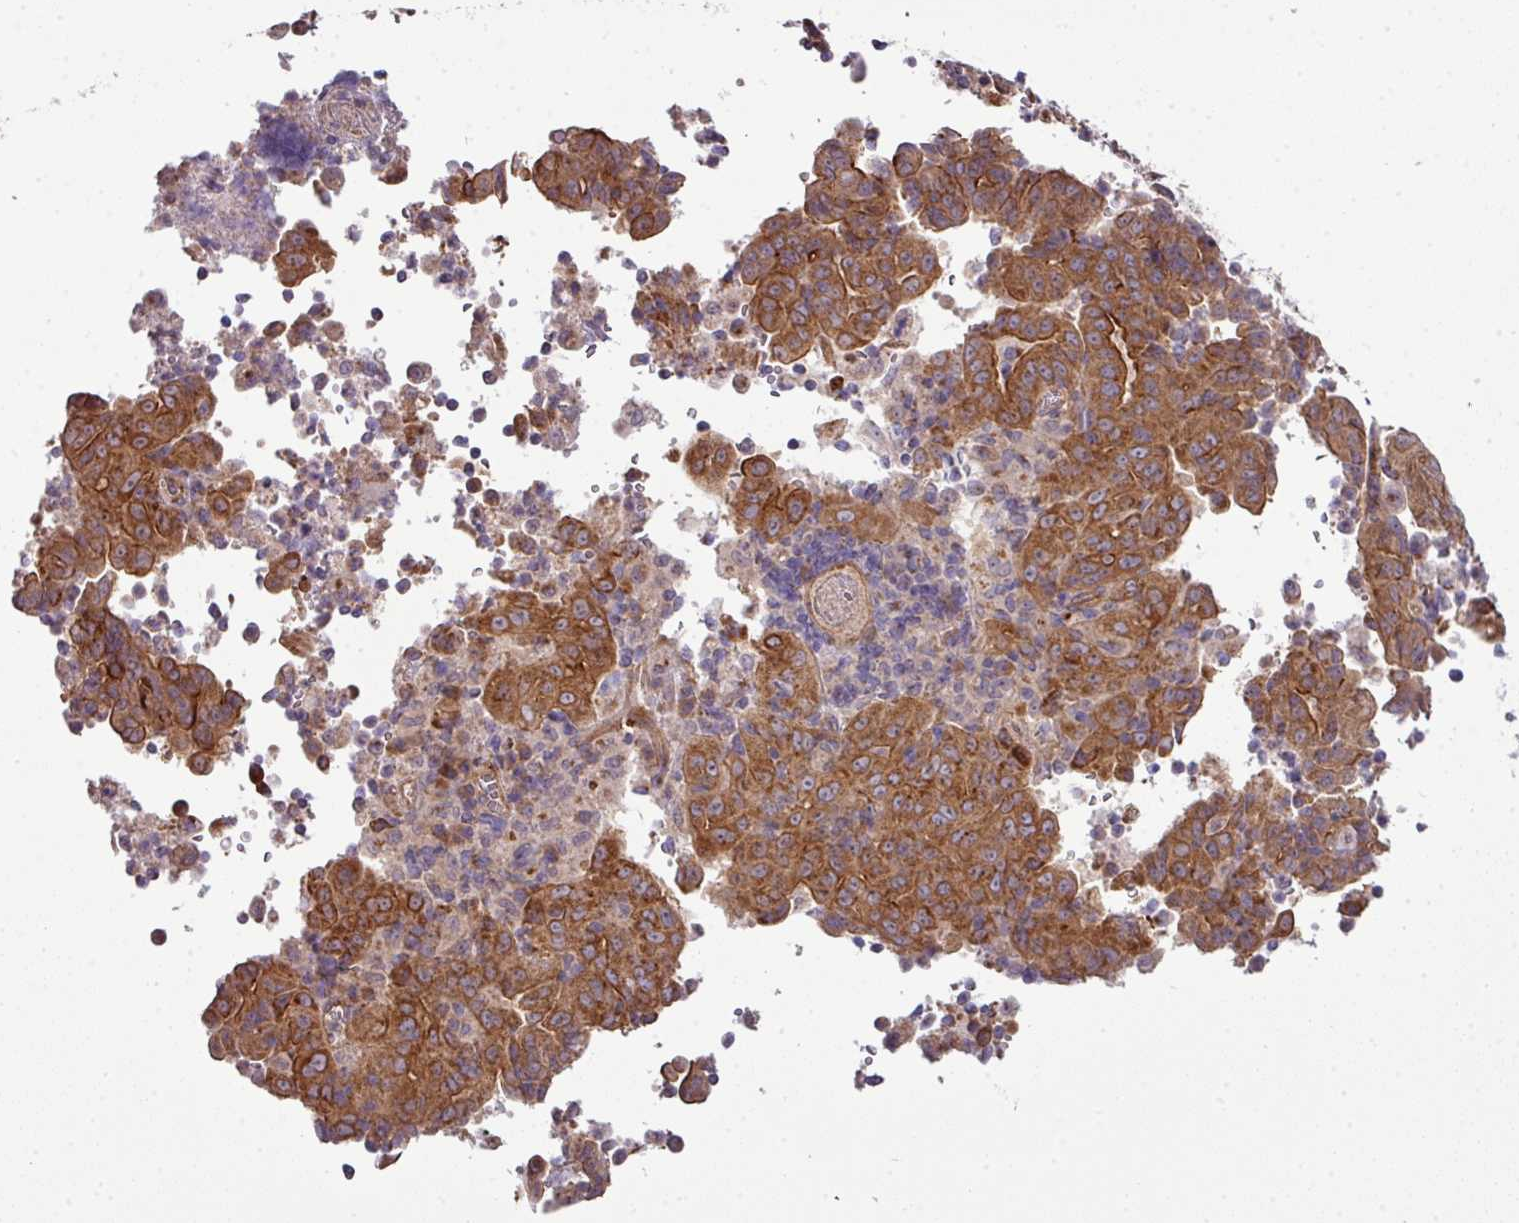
{"staining": {"intensity": "strong", "quantity": ">75%", "location": "cytoplasmic/membranous"}, "tissue": "pancreatic cancer", "cell_type": "Tumor cells", "image_type": "cancer", "snomed": [{"axis": "morphology", "description": "Adenocarcinoma, NOS"}, {"axis": "topography", "description": "Pancreas"}], "caption": "Pancreatic cancer (adenocarcinoma) stained with immunohistochemistry displays strong cytoplasmic/membranous expression in approximately >75% of tumor cells. The protein of interest is stained brown, and the nuclei are stained in blue (DAB (3,3'-diaminobenzidine) IHC with brightfield microscopy, high magnification).", "gene": "TIMMDC1", "patient": {"sex": "male", "age": 63}}